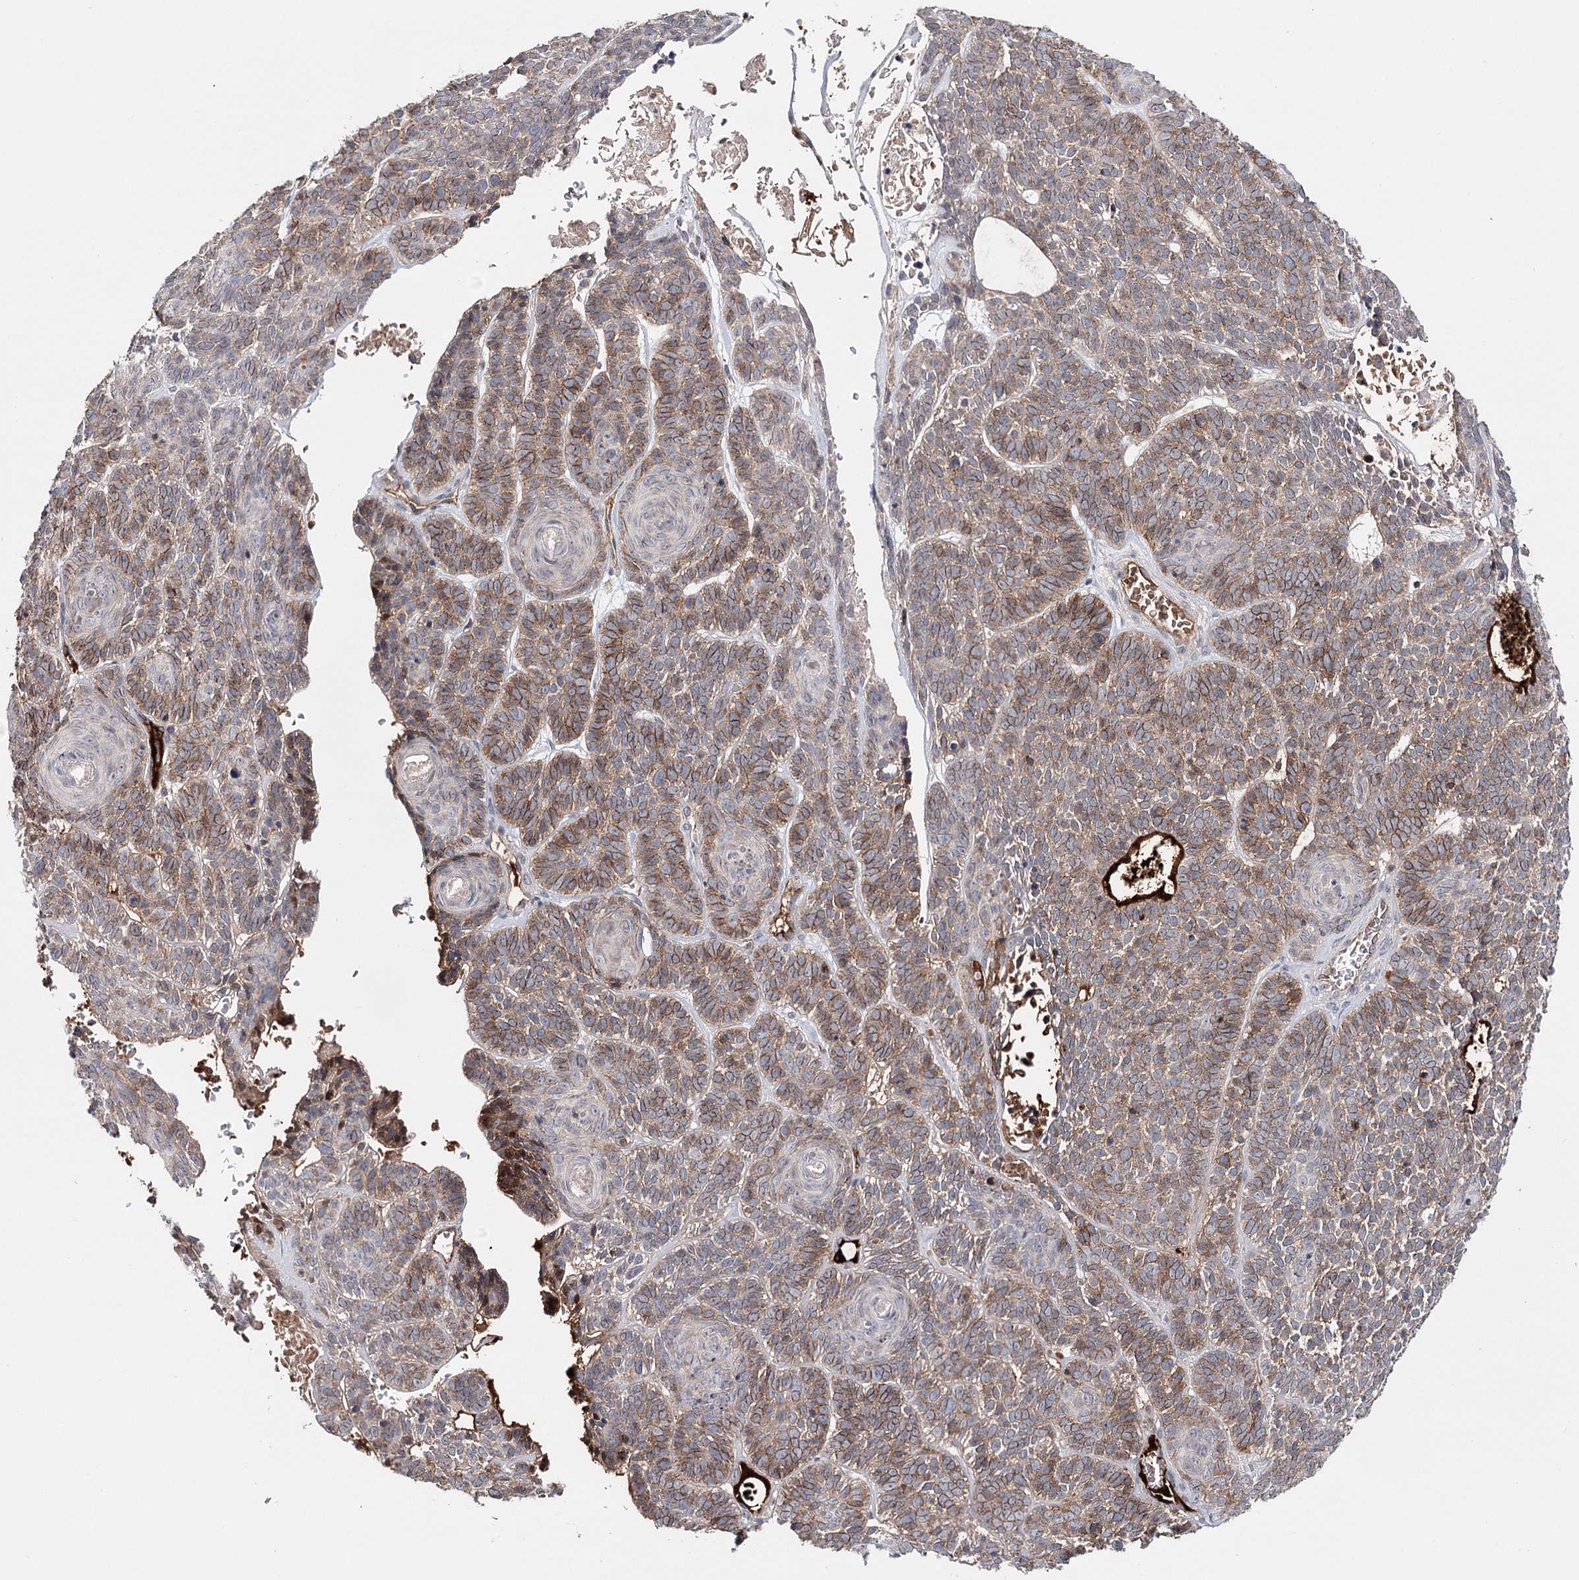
{"staining": {"intensity": "moderate", "quantity": ">75%", "location": "cytoplasmic/membranous"}, "tissue": "skin cancer", "cell_type": "Tumor cells", "image_type": "cancer", "snomed": [{"axis": "morphology", "description": "Basal cell carcinoma"}, {"axis": "topography", "description": "Skin"}], "caption": "Immunohistochemistry (DAB (3,3'-diaminobenzidine)) staining of skin cancer reveals moderate cytoplasmic/membranous protein expression in about >75% of tumor cells. (DAB (3,3'-diaminobenzidine) IHC, brown staining for protein, blue staining for nuclei).", "gene": "PKP4", "patient": {"sex": "male", "age": 85}}